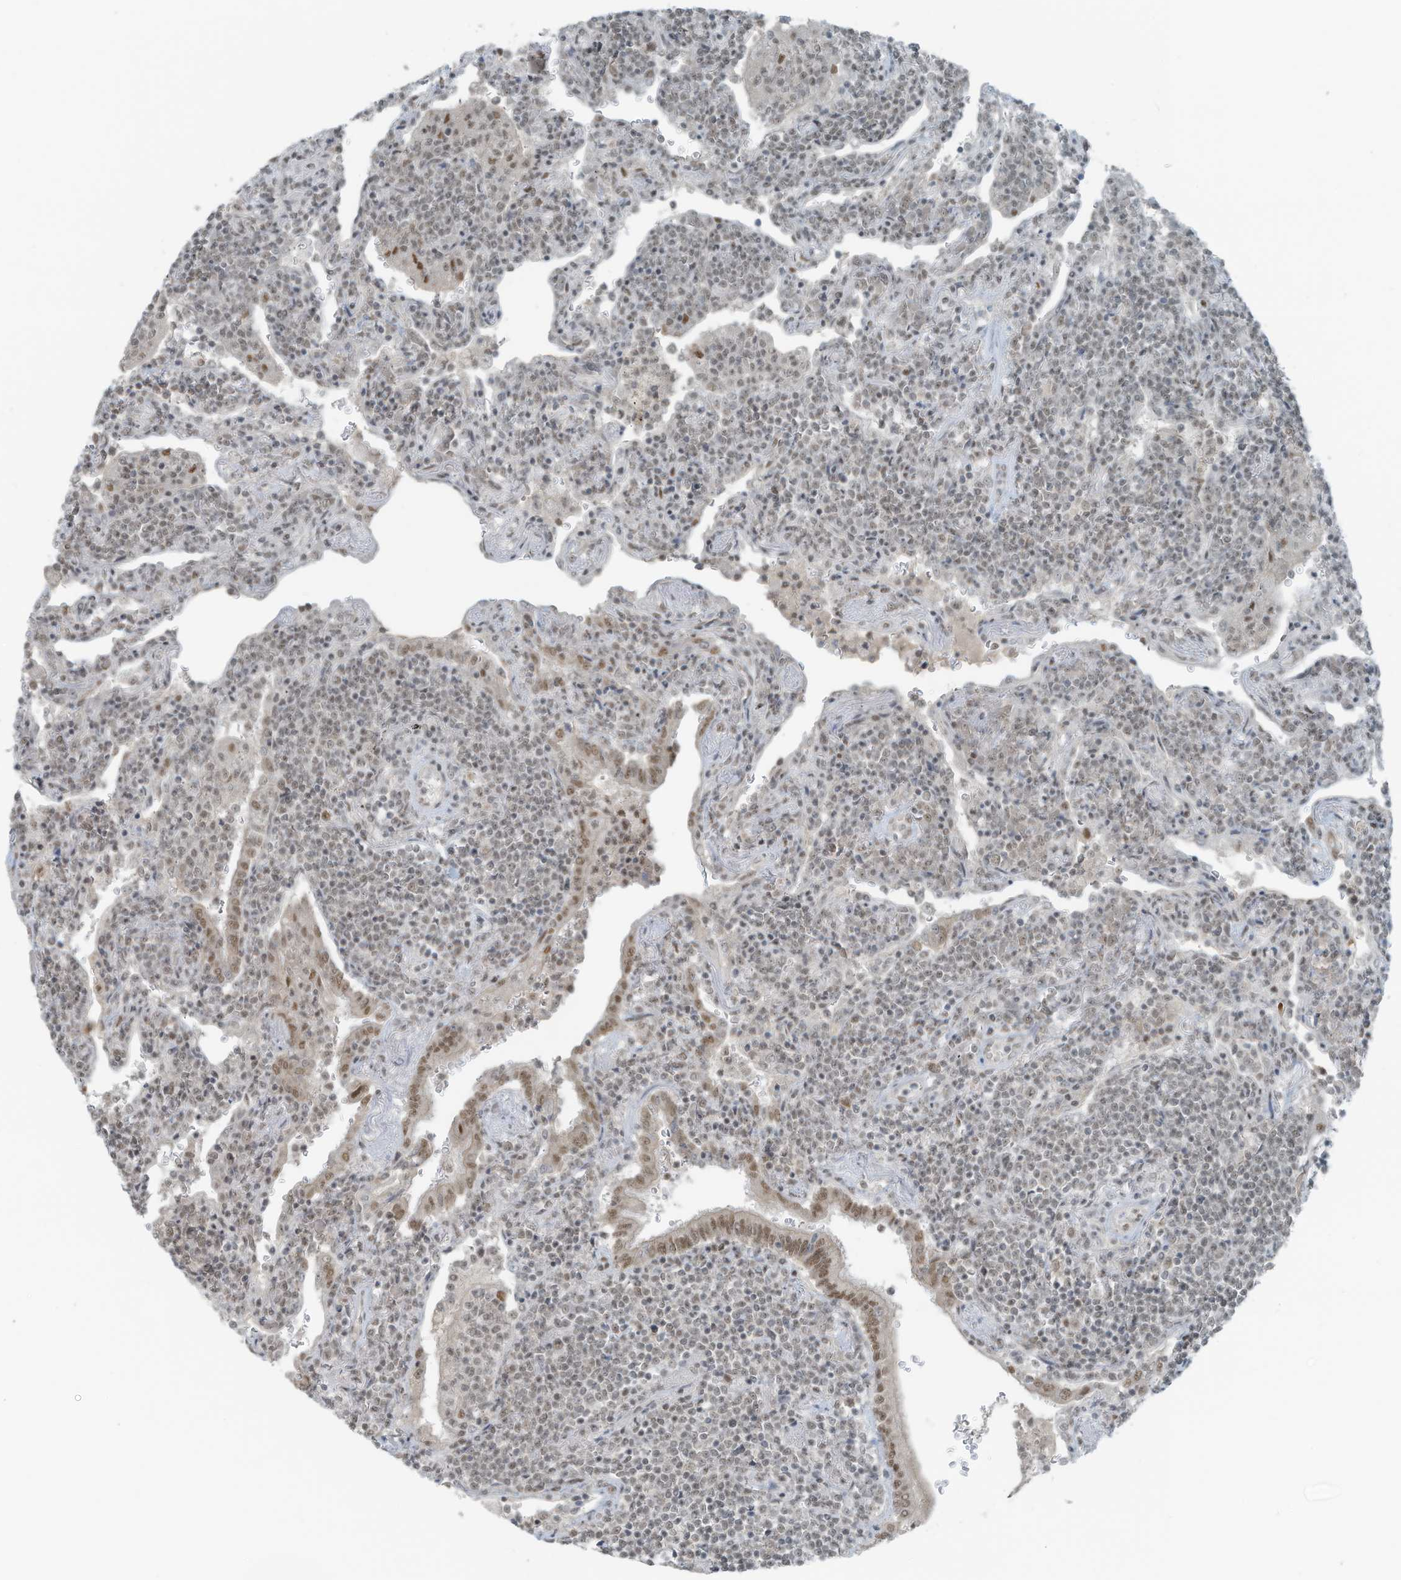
{"staining": {"intensity": "weak", "quantity": "<25%", "location": "nuclear"}, "tissue": "lymphoma", "cell_type": "Tumor cells", "image_type": "cancer", "snomed": [{"axis": "morphology", "description": "Malignant lymphoma, non-Hodgkin's type, Low grade"}, {"axis": "topography", "description": "Lung"}], "caption": "Immunohistochemistry photomicrograph of neoplastic tissue: lymphoma stained with DAB (3,3'-diaminobenzidine) exhibits no significant protein positivity in tumor cells. (DAB (3,3'-diaminobenzidine) immunohistochemistry (IHC) visualized using brightfield microscopy, high magnification).", "gene": "WRNIP1", "patient": {"sex": "female", "age": 71}}